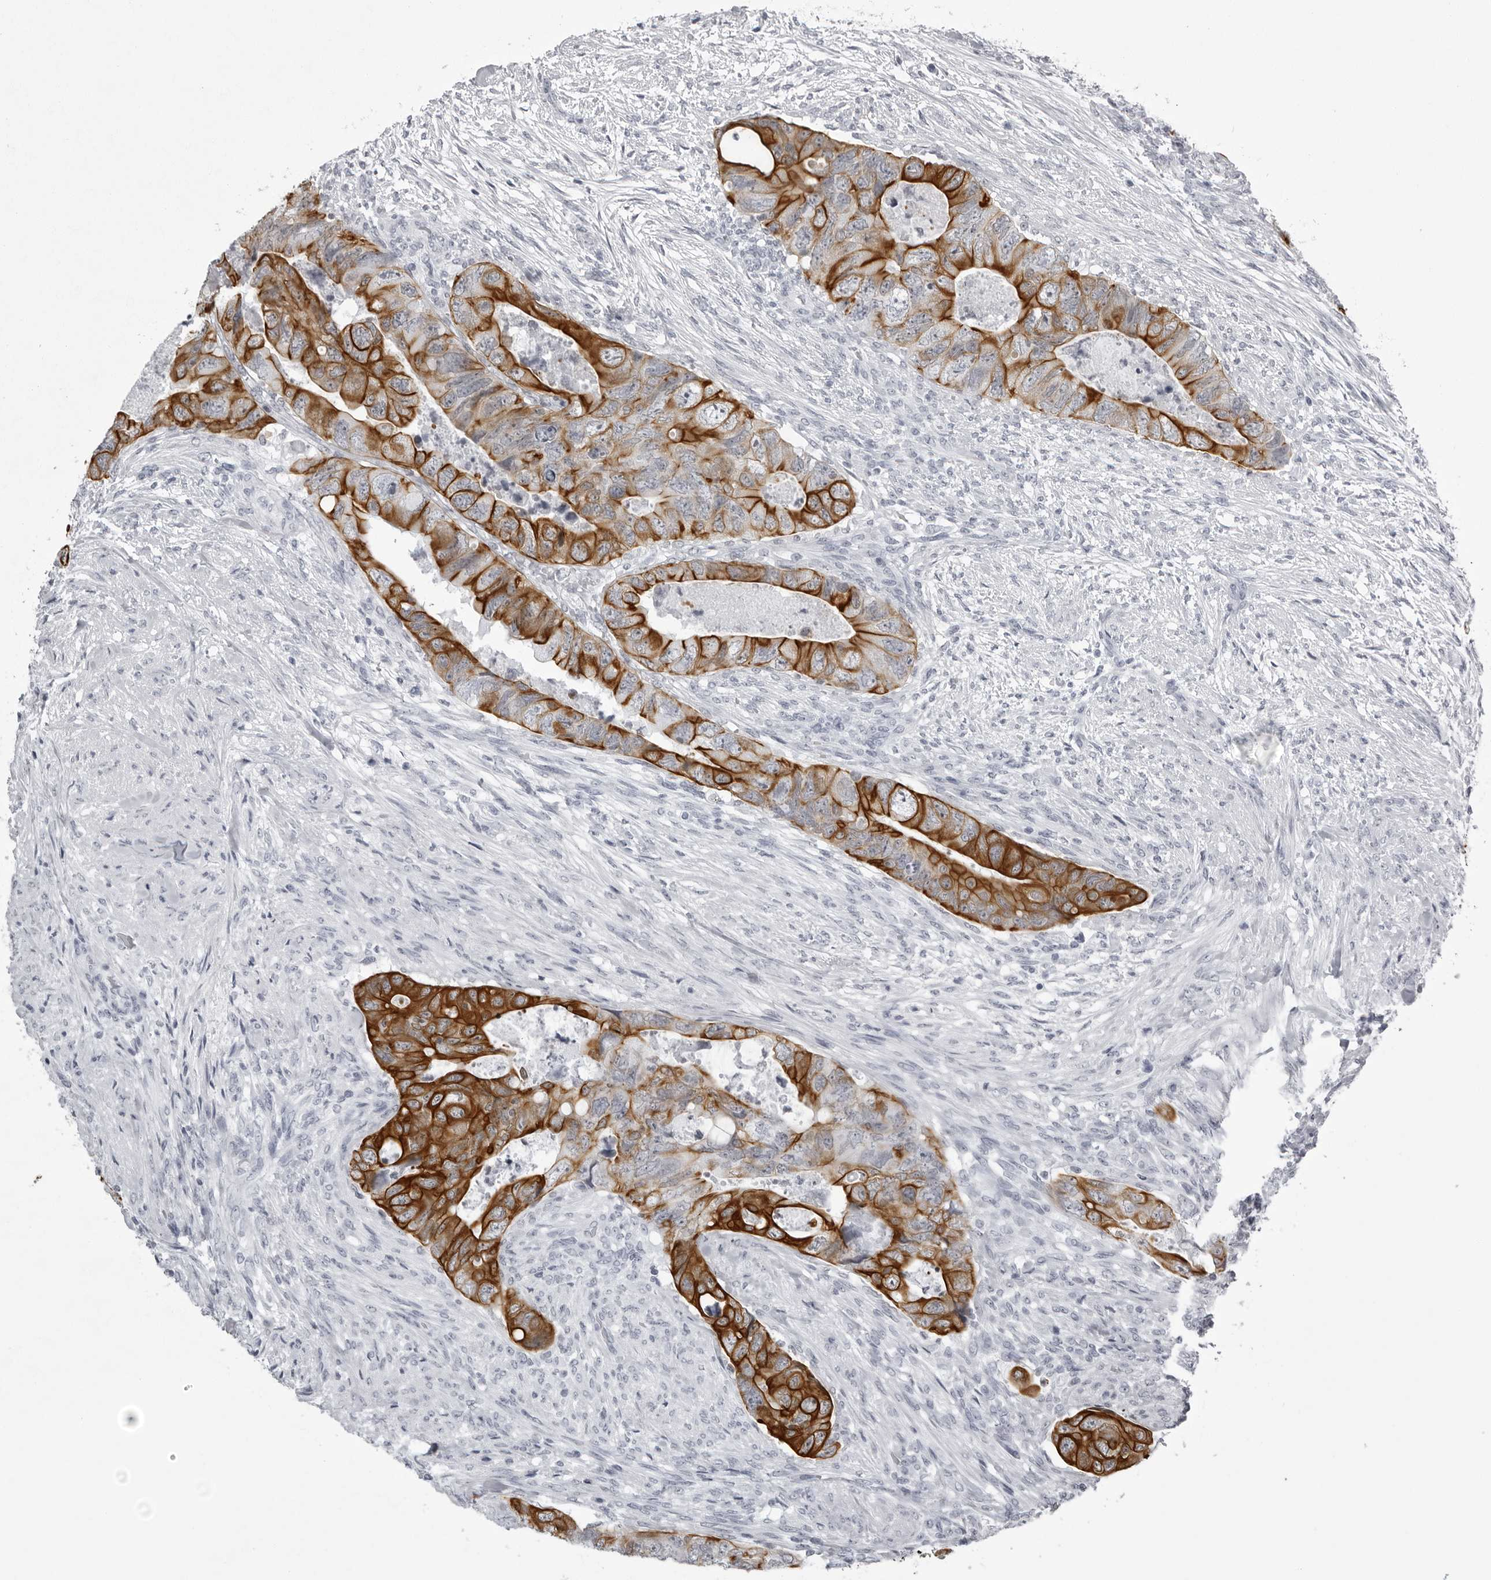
{"staining": {"intensity": "strong", "quantity": ">75%", "location": "cytoplasmic/membranous"}, "tissue": "colorectal cancer", "cell_type": "Tumor cells", "image_type": "cancer", "snomed": [{"axis": "morphology", "description": "Adenocarcinoma, NOS"}, {"axis": "topography", "description": "Rectum"}], "caption": "Protein positivity by immunohistochemistry (IHC) shows strong cytoplasmic/membranous staining in approximately >75% of tumor cells in colorectal cancer (adenocarcinoma).", "gene": "UROD", "patient": {"sex": "male", "age": 63}}